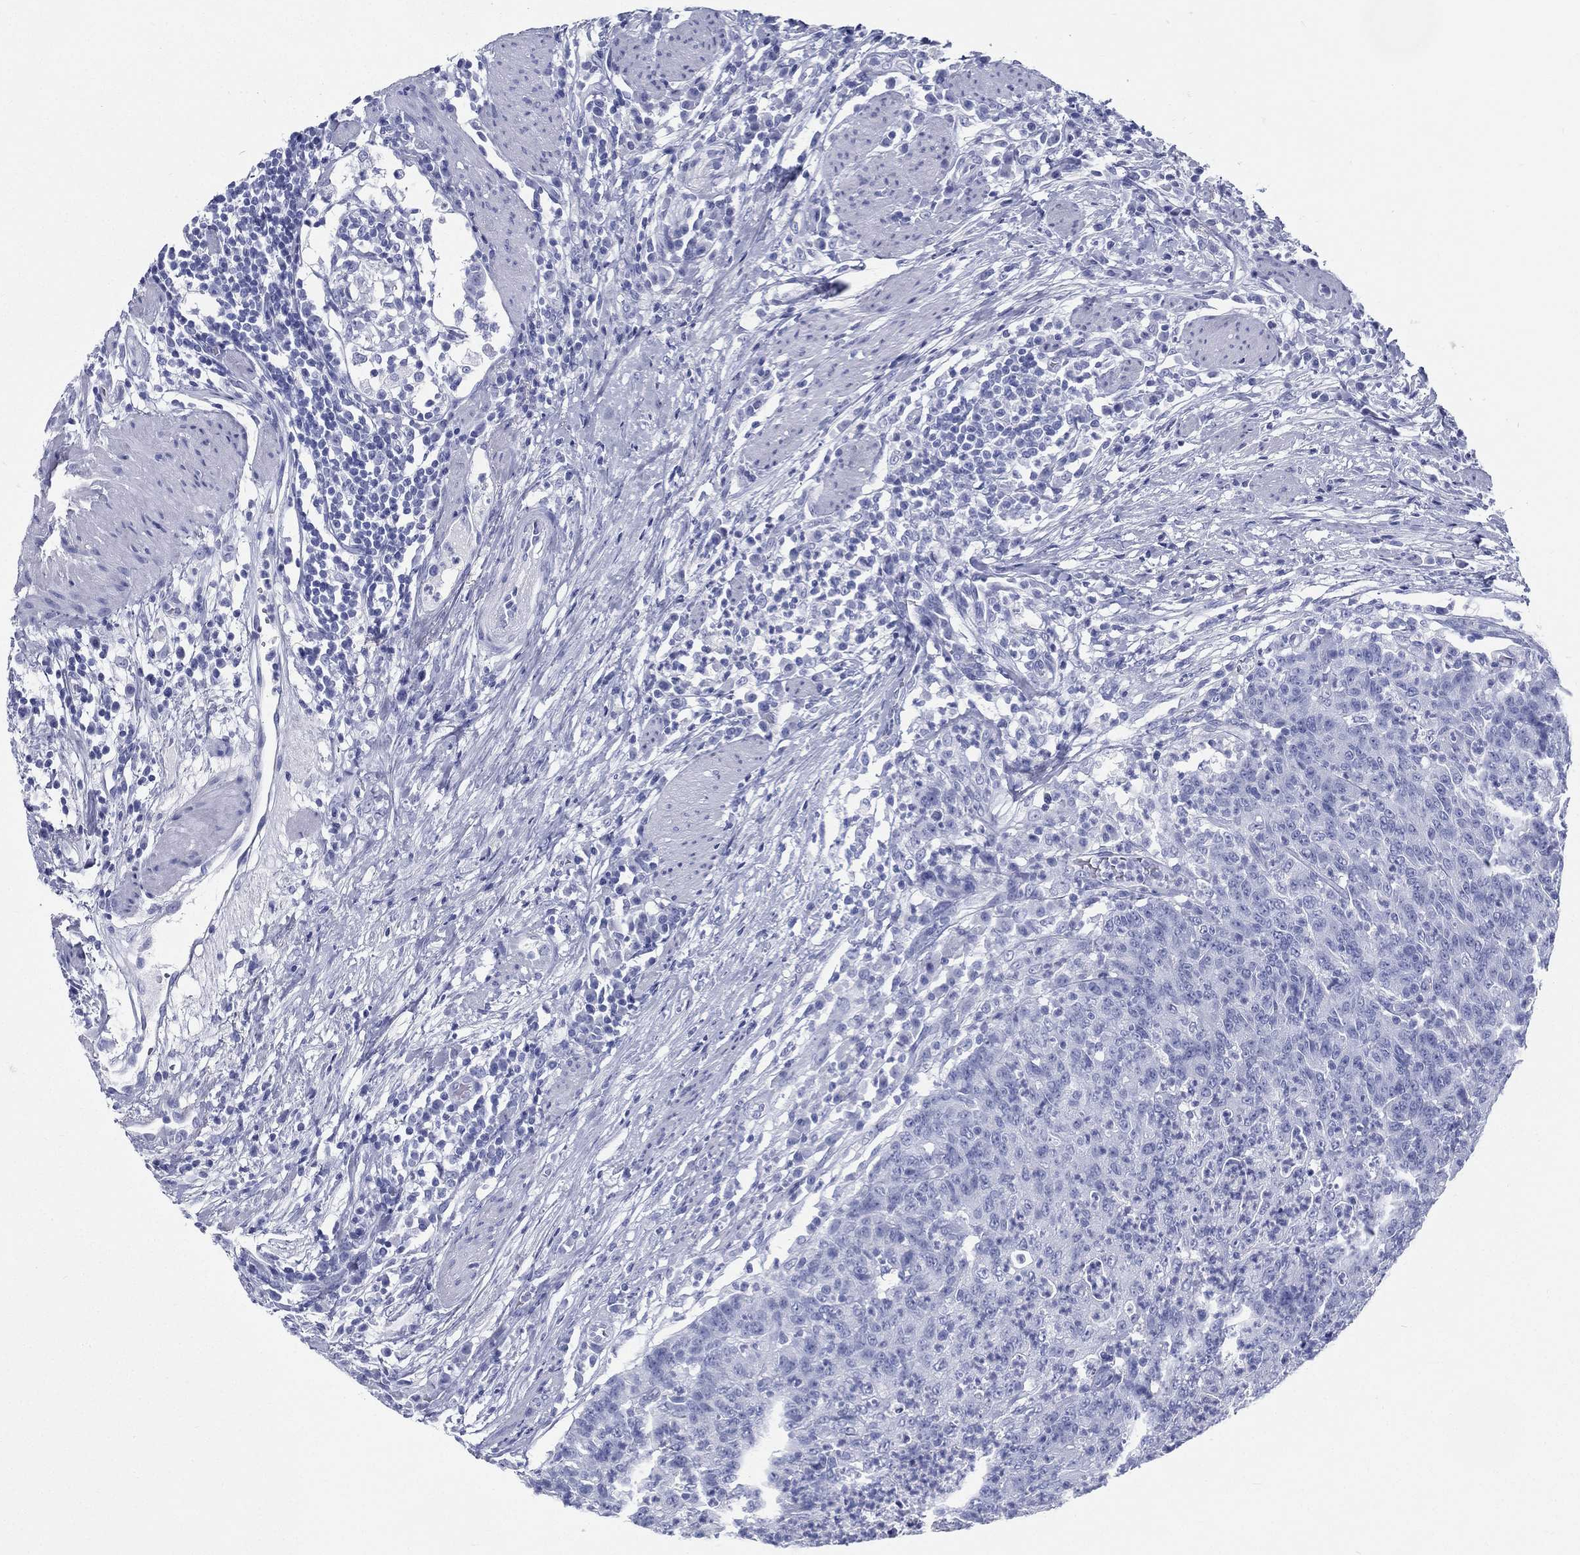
{"staining": {"intensity": "negative", "quantity": "none", "location": "none"}, "tissue": "colorectal cancer", "cell_type": "Tumor cells", "image_type": "cancer", "snomed": [{"axis": "morphology", "description": "Adenocarcinoma, NOS"}, {"axis": "topography", "description": "Colon"}], "caption": "Tumor cells show no significant protein expression in colorectal cancer (adenocarcinoma).", "gene": "RSPH4A", "patient": {"sex": "male", "age": 70}}